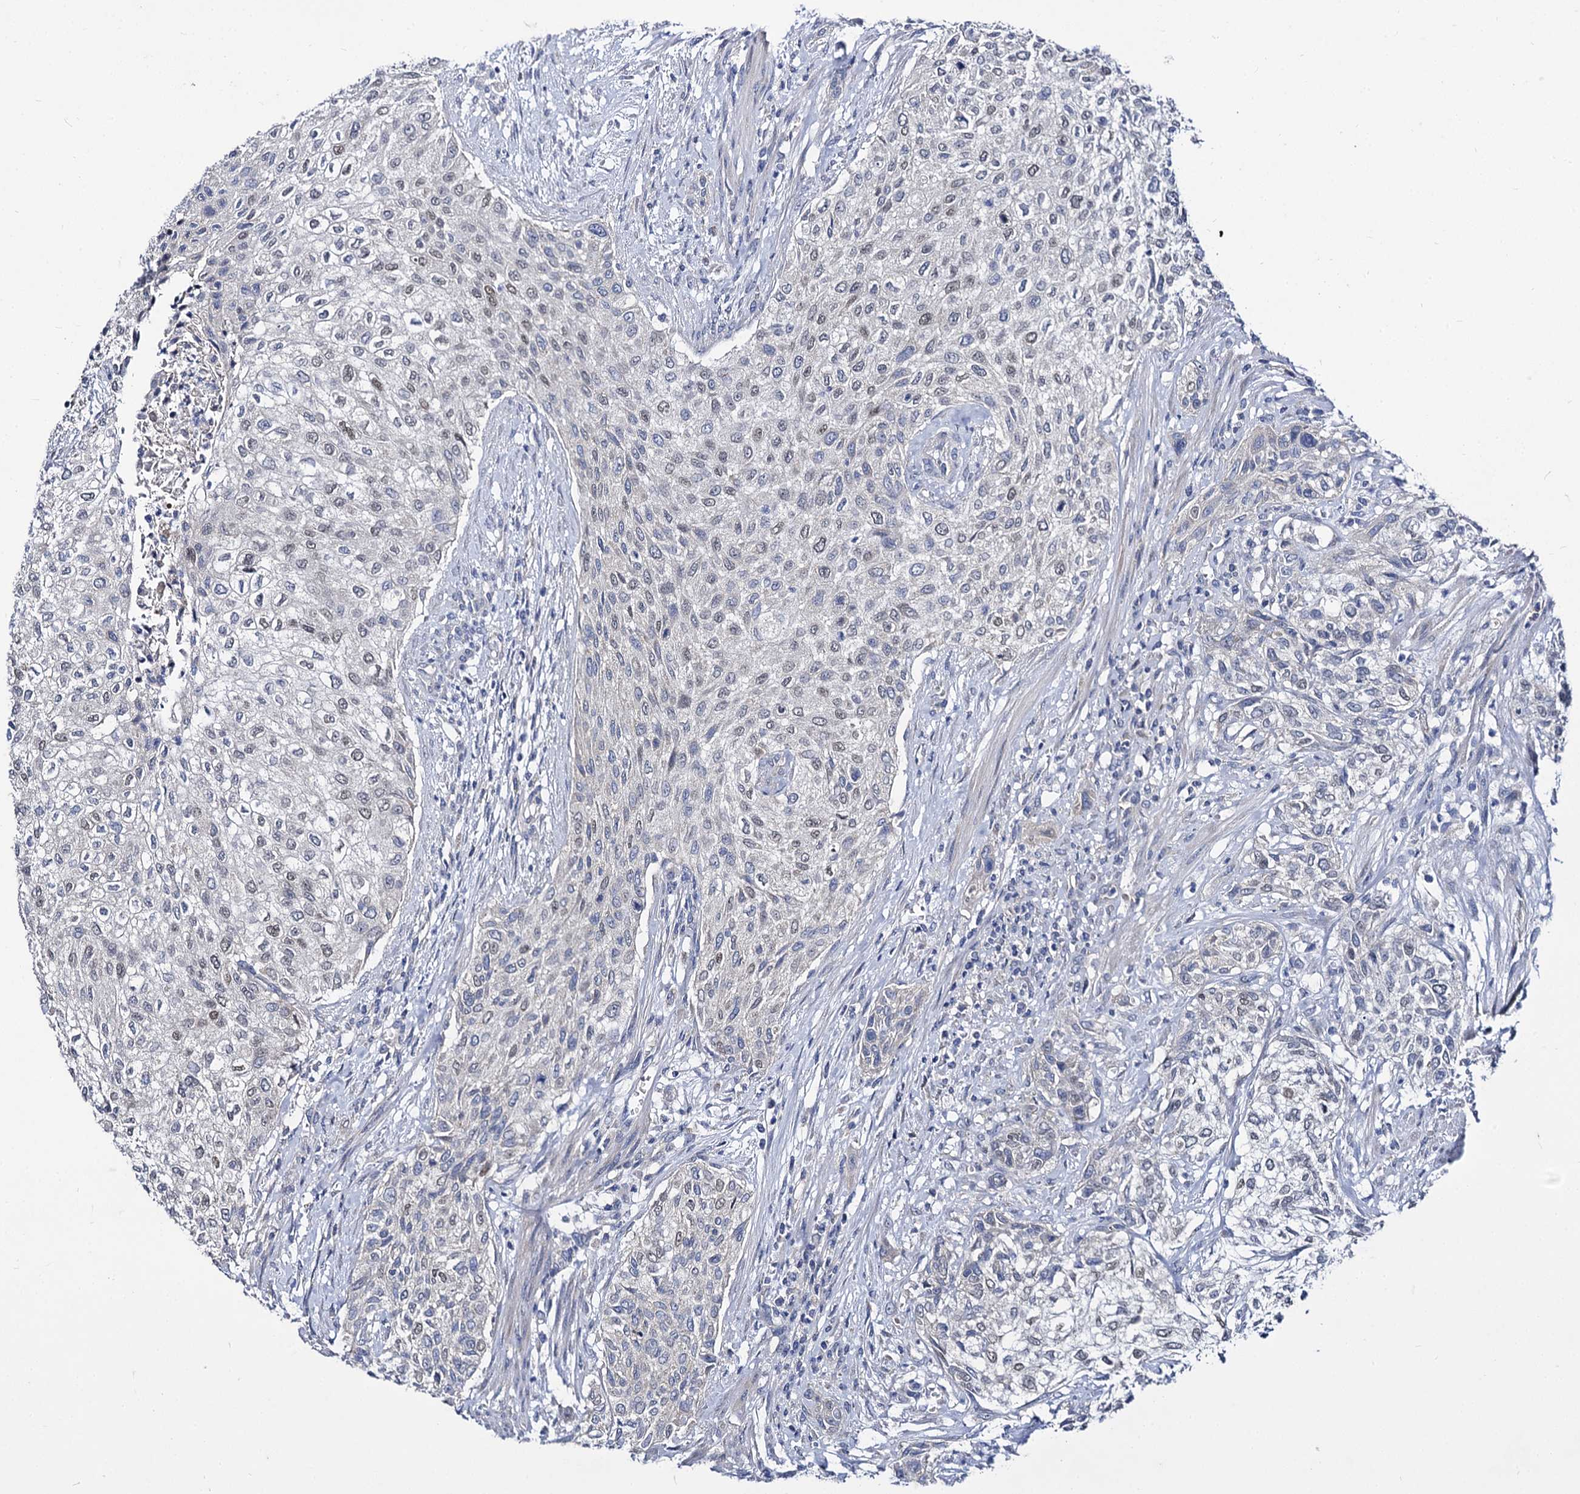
{"staining": {"intensity": "weak", "quantity": "<25%", "location": "nuclear"}, "tissue": "urothelial cancer", "cell_type": "Tumor cells", "image_type": "cancer", "snomed": [{"axis": "morphology", "description": "Normal tissue, NOS"}, {"axis": "morphology", "description": "Urothelial carcinoma, NOS"}, {"axis": "topography", "description": "Urinary bladder"}, {"axis": "topography", "description": "Peripheral nerve tissue"}], "caption": "The image shows no staining of tumor cells in transitional cell carcinoma.", "gene": "PANX2", "patient": {"sex": "male", "age": 35}}